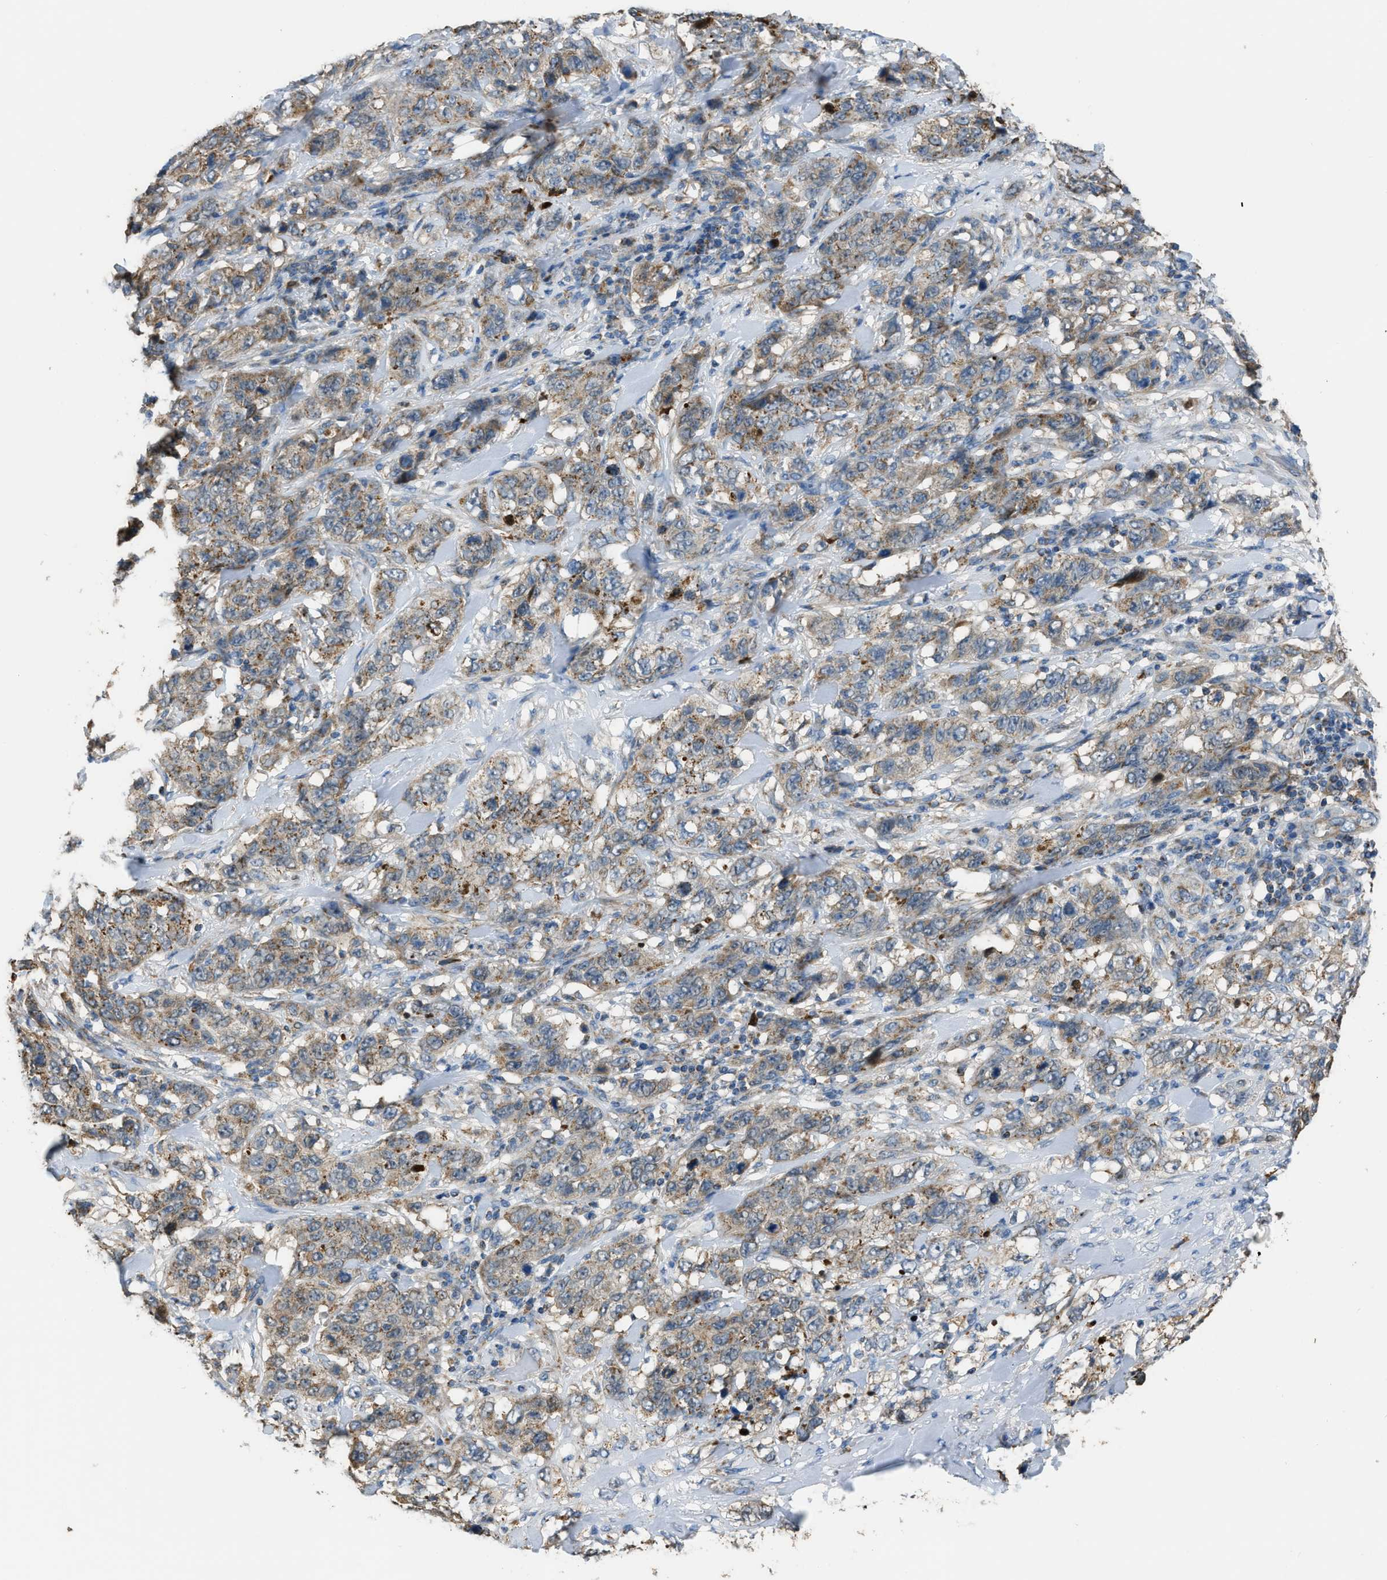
{"staining": {"intensity": "weak", "quantity": ">75%", "location": "cytoplasmic/membranous"}, "tissue": "stomach cancer", "cell_type": "Tumor cells", "image_type": "cancer", "snomed": [{"axis": "morphology", "description": "Adenocarcinoma, NOS"}, {"axis": "topography", "description": "Stomach"}], "caption": "IHC (DAB) staining of adenocarcinoma (stomach) shows weak cytoplasmic/membranous protein positivity in about >75% of tumor cells.", "gene": "ETFB", "patient": {"sex": "male", "age": 48}}